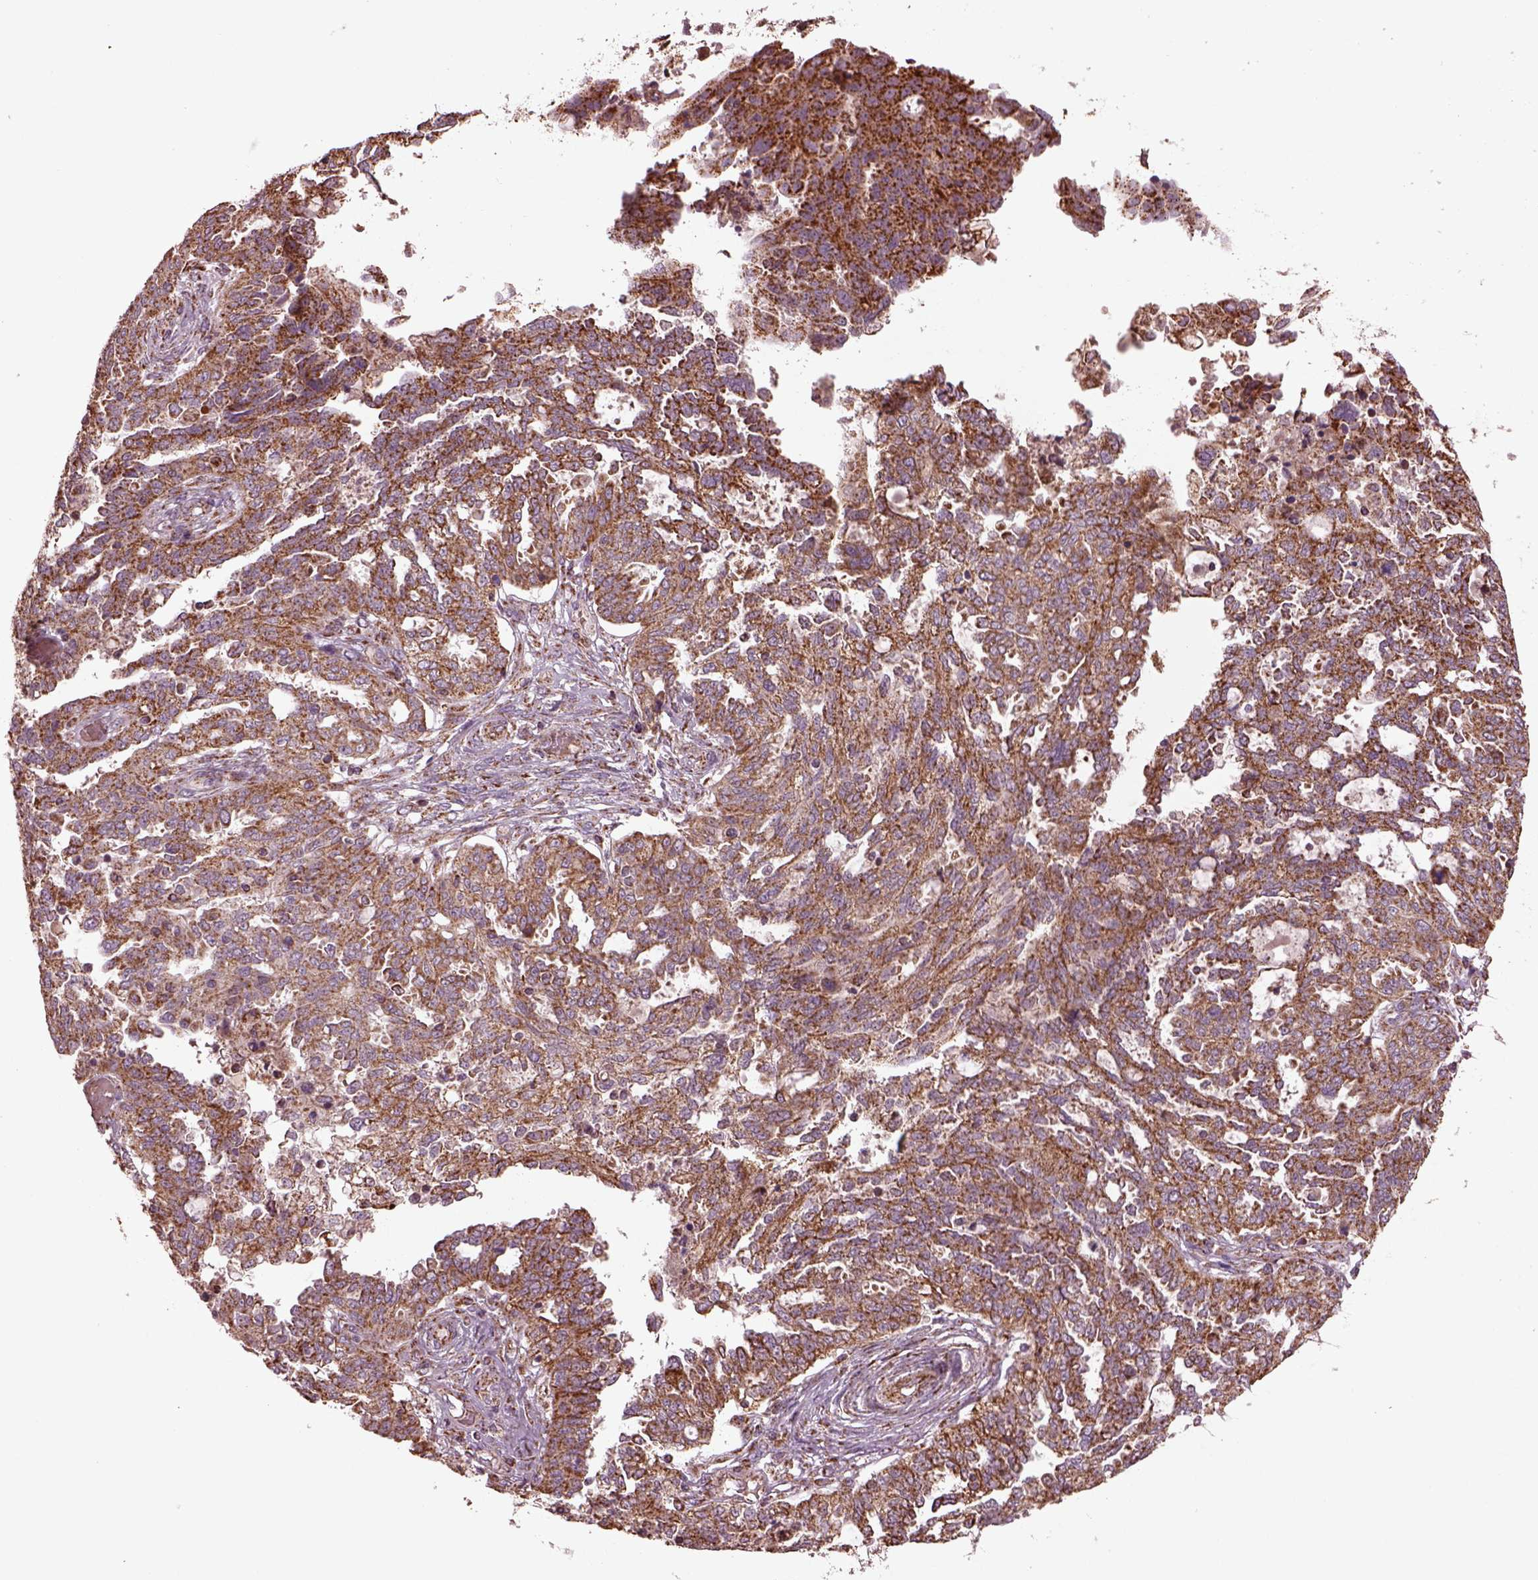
{"staining": {"intensity": "moderate", "quantity": "25%-75%", "location": "cytoplasmic/membranous"}, "tissue": "ovarian cancer", "cell_type": "Tumor cells", "image_type": "cancer", "snomed": [{"axis": "morphology", "description": "Cystadenocarcinoma, serous, NOS"}, {"axis": "topography", "description": "Ovary"}], "caption": "A medium amount of moderate cytoplasmic/membranous expression is present in approximately 25%-75% of tumor cells in ovarian cancer (serous cystadenocarcinoma) tissue.", "gene": "TMEM254", "patient": {"sex": "female", "age": 67}}